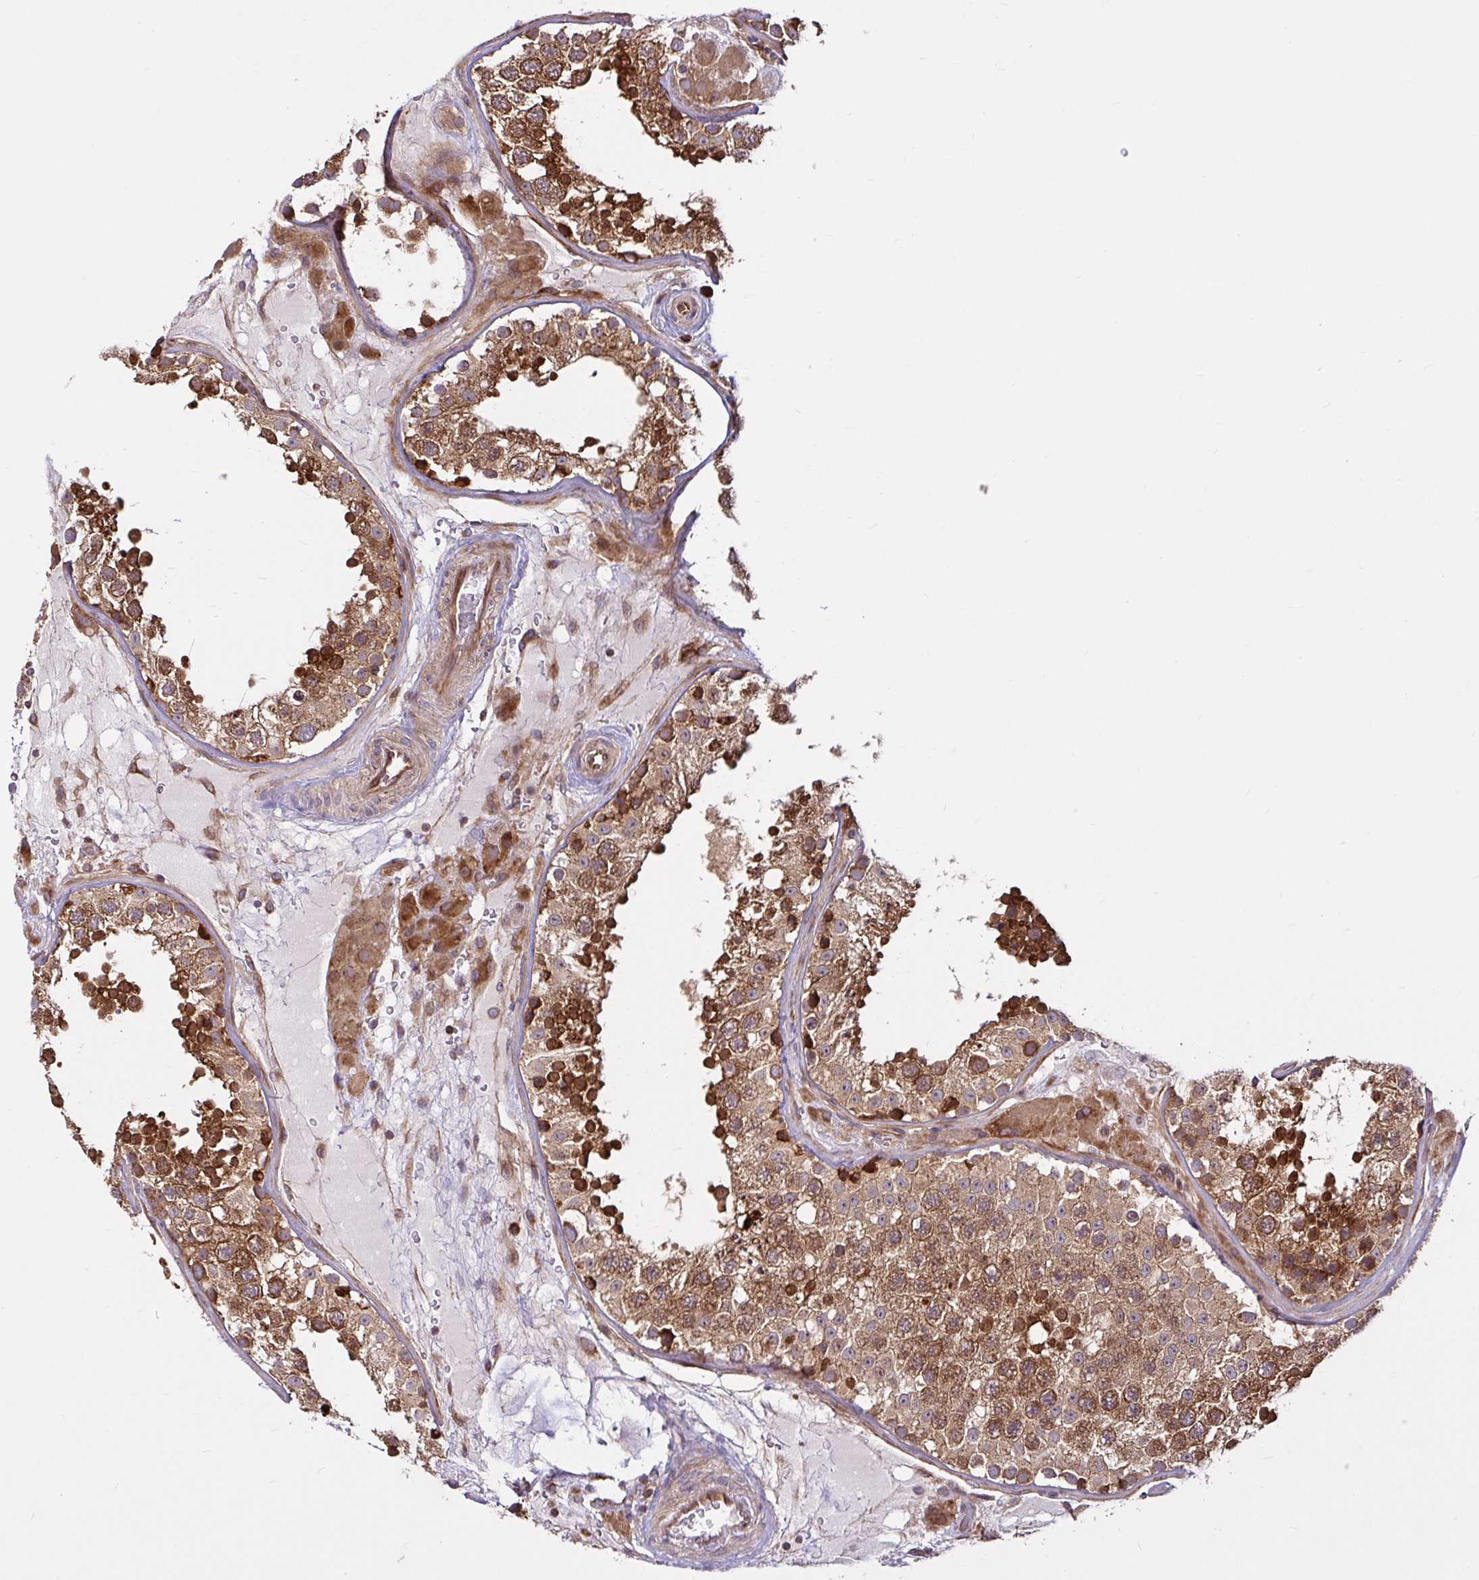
{"staining": {"intensity": "moderate", "quantity": ">75%", "location": "cytoplasmic/membranous"}, "tissue": "testis", "cell_type": "Cells in seminiferous ducts", "image_type": "normal", "snomed": [{"axis": "morphology", "description": "Normal tissue, NOS"}, {"axis": "topography", "description": "Testis"}], "caption": "Immunohistochemistry (IHC) staining of unremarkable testis, which reveals medium levels of moderate cytoplasmic/membranous positivity in about >75% of cells in seminiferous ducts indicating moderate cytoplasmic/membranous protein staining. The staining was performed using DAB (3,3'-diaminobenzidine) (brown) for protein detection and nuclei were counterstained in hematoxylin (blue).", "gene": "NTPCR", "patient": {"sex": "male", "age": 26}}